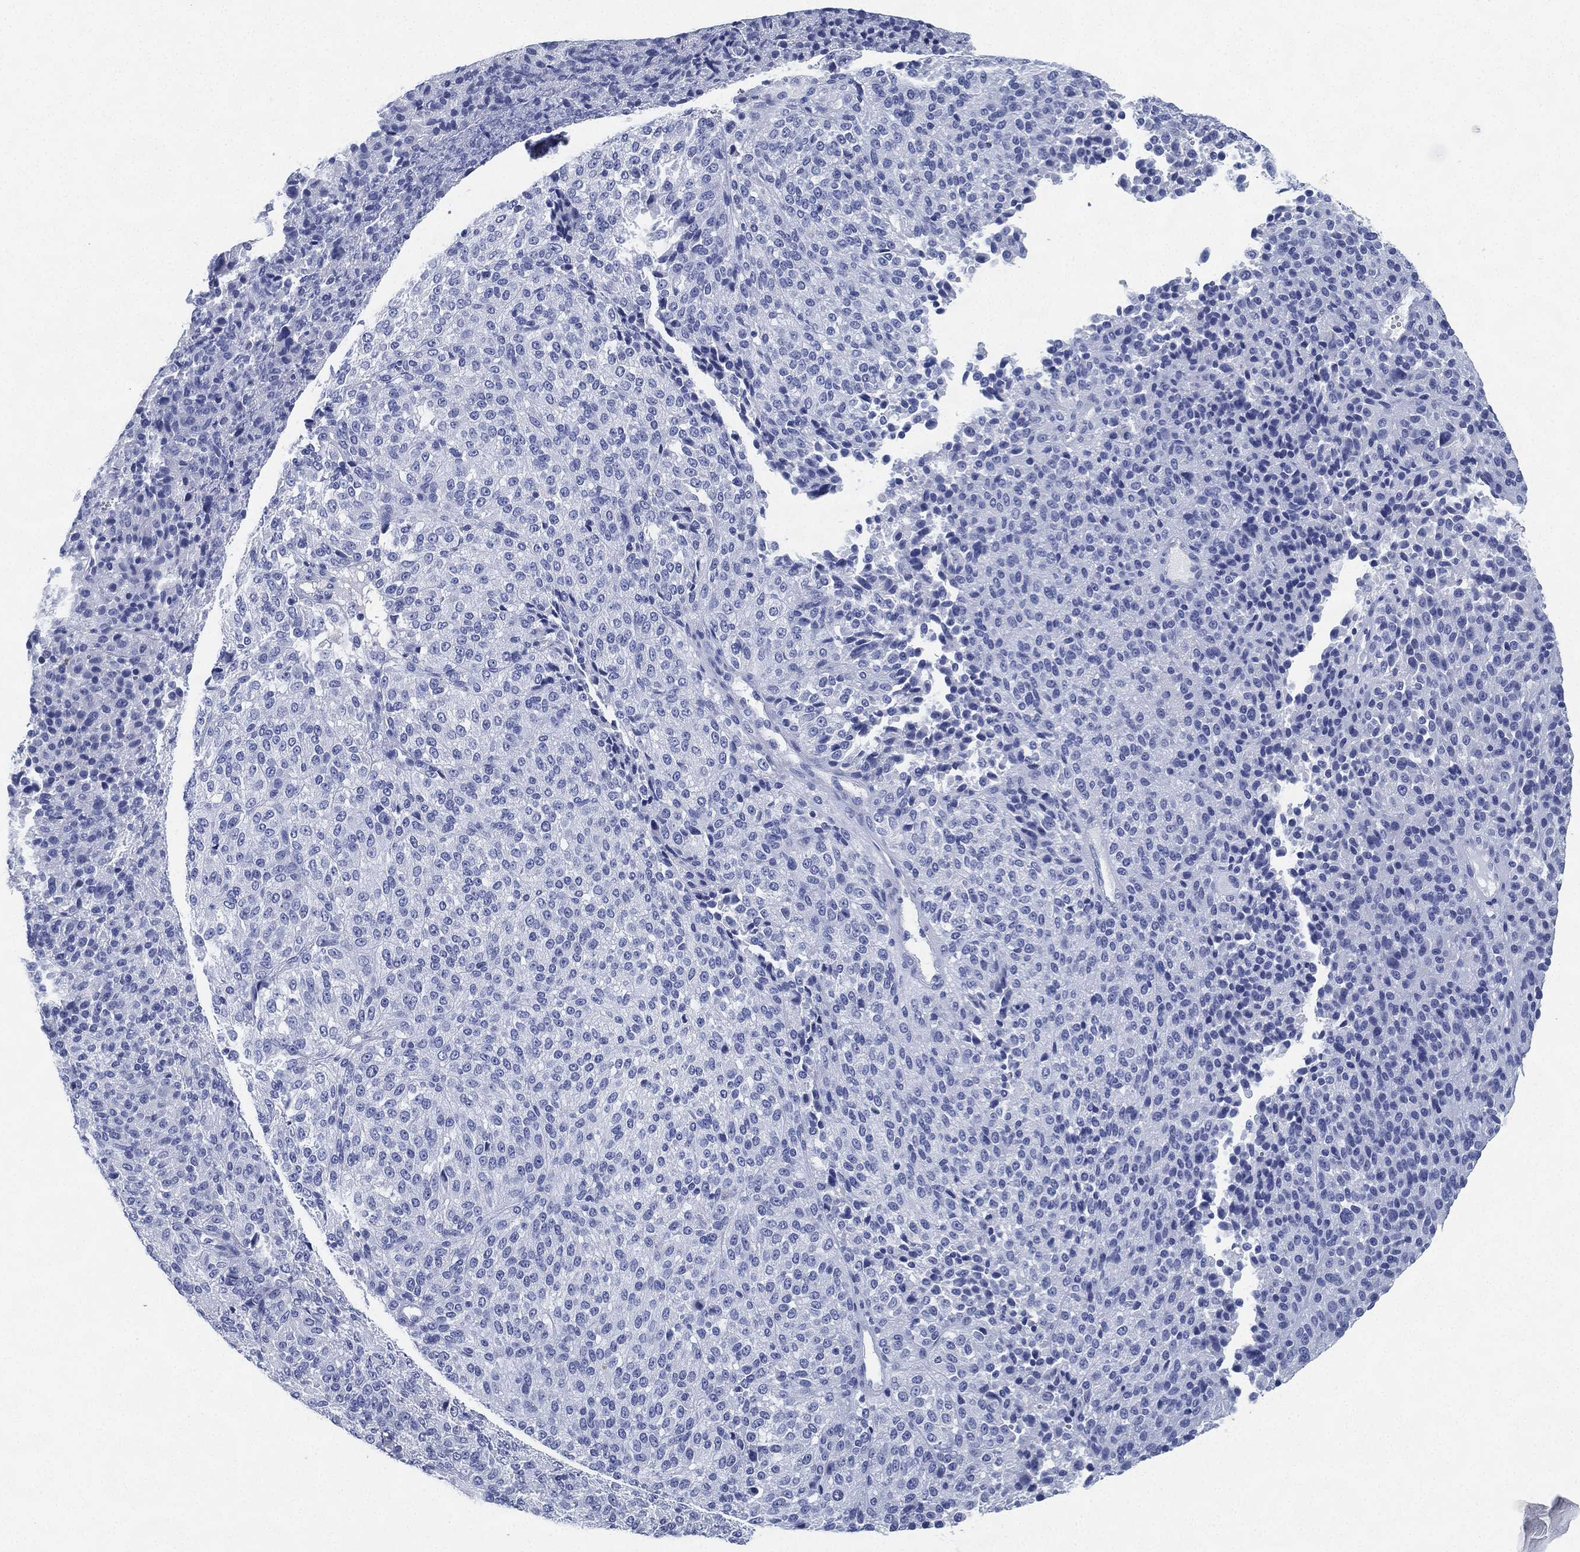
{"staining": {"intensity": "negative", "quantity": "none", "location": "none"}, "tissue": "melanoma", "cell_type": "Tumor cells", "image_type": "cancer", "snomed": [{"axis": "morphology", "description": "Malignant melanoma, Metastatic site"}, {"axis": "topography", "description": "Brain"}], "caption": "Immunohistochemistry (IHC) histopathology image of melanoma stained for a protein (brown), which displays no staining in tumor cells.", "gene": "DEFB121", "patient": {"sex": "female", "age": 56}}